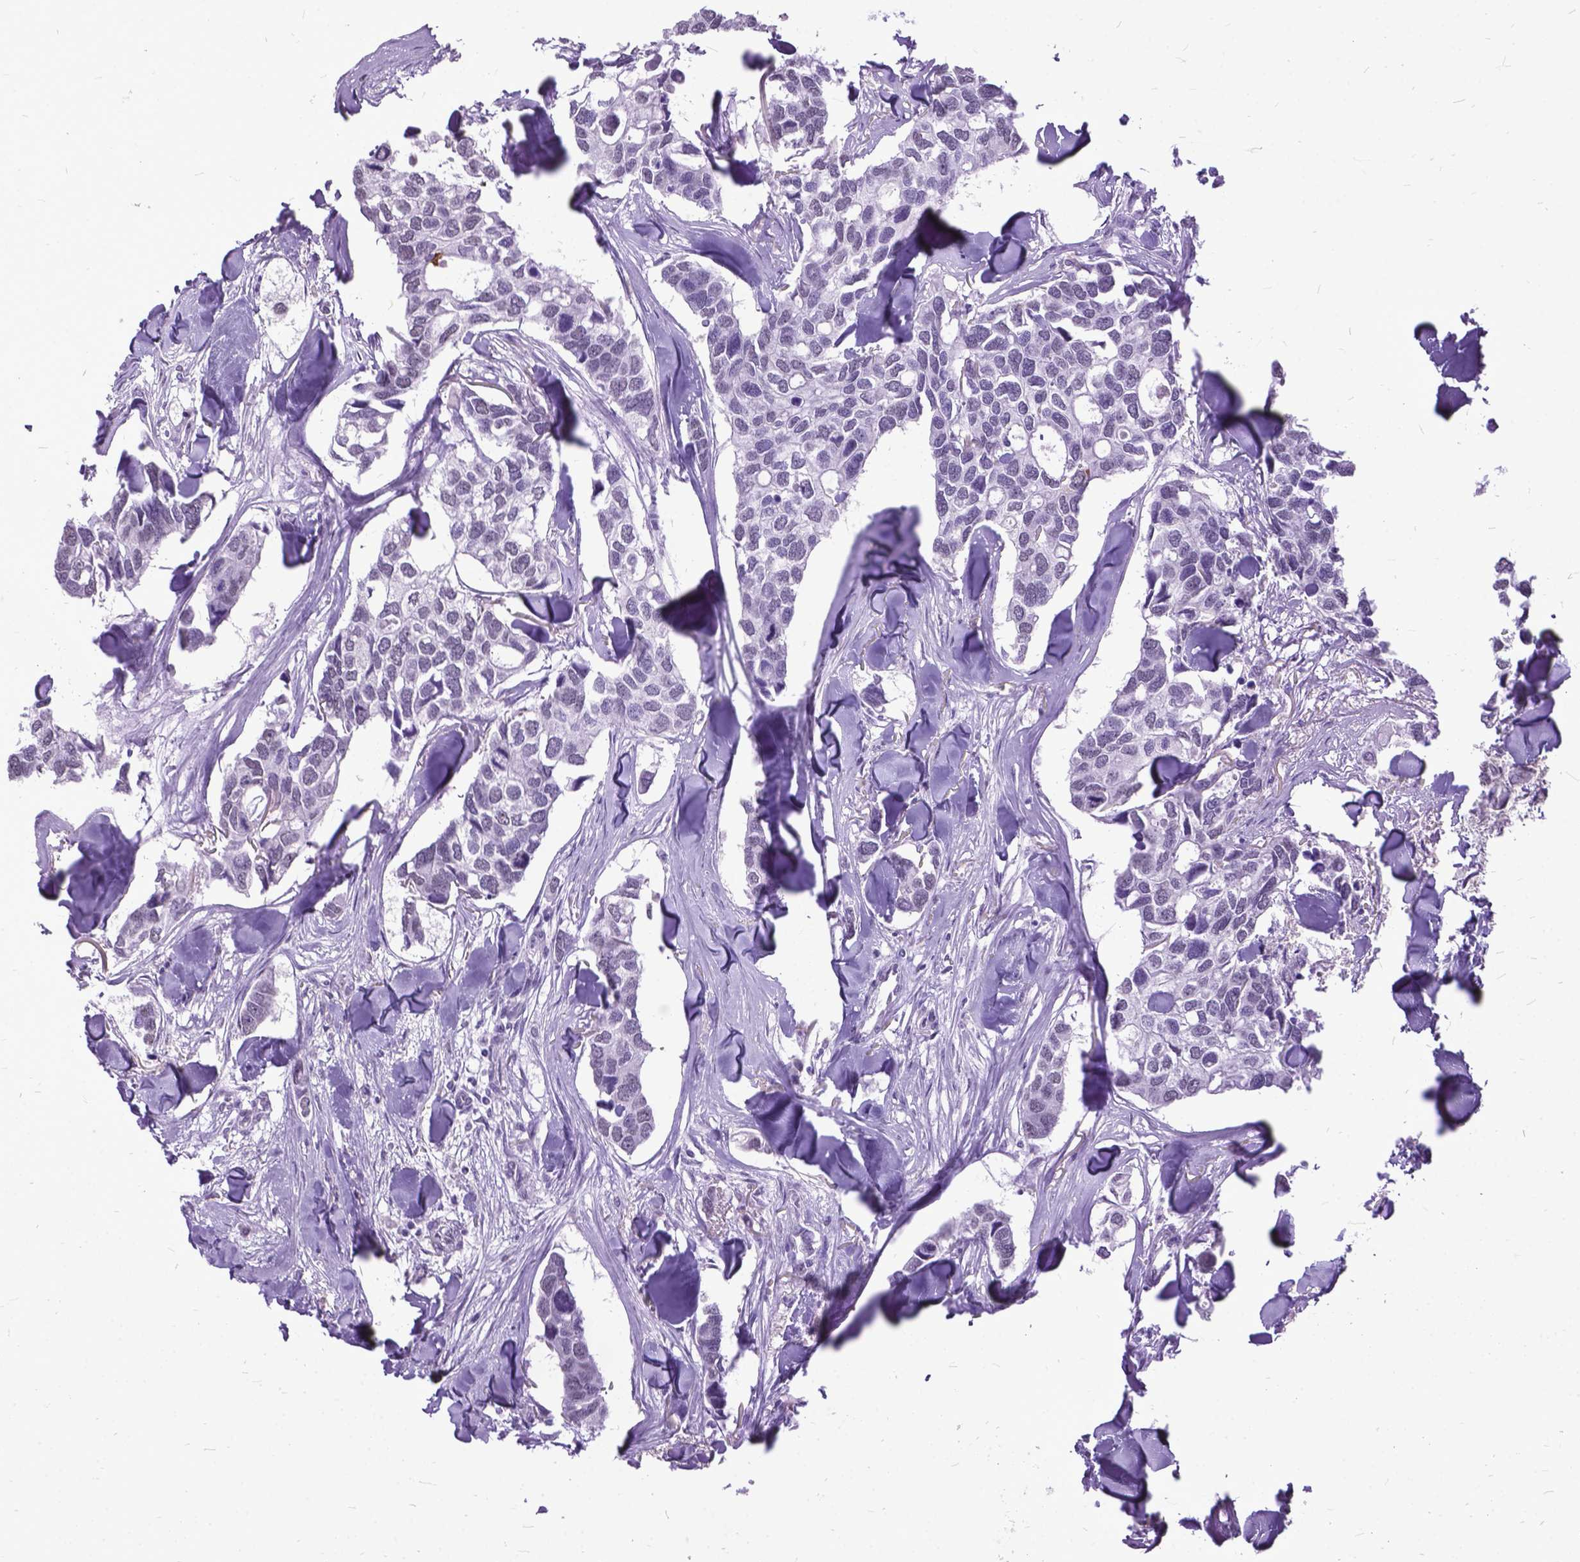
{"staining": {"intensity": "negative", "quantity": "none", "location": "none"}, "tissue": "breast cancer", "cell_type": "Tumor cells", "image_type": "cancer", "snomed": [{"axis": "morphology", "description": "Duct carcinoma"}, {"axis": "topography", "description": "Breast"}], "caption": "An immunohistochemistry micrograph of intraductal carcinoma (breast) is shown. There is no staining in tumor cells of intraductal carcinoma (breast). (IHC, brightfield microscopy, high magnification).", "gene": "MARCHF10", "patient": {"sex": "female", "age": 83}}